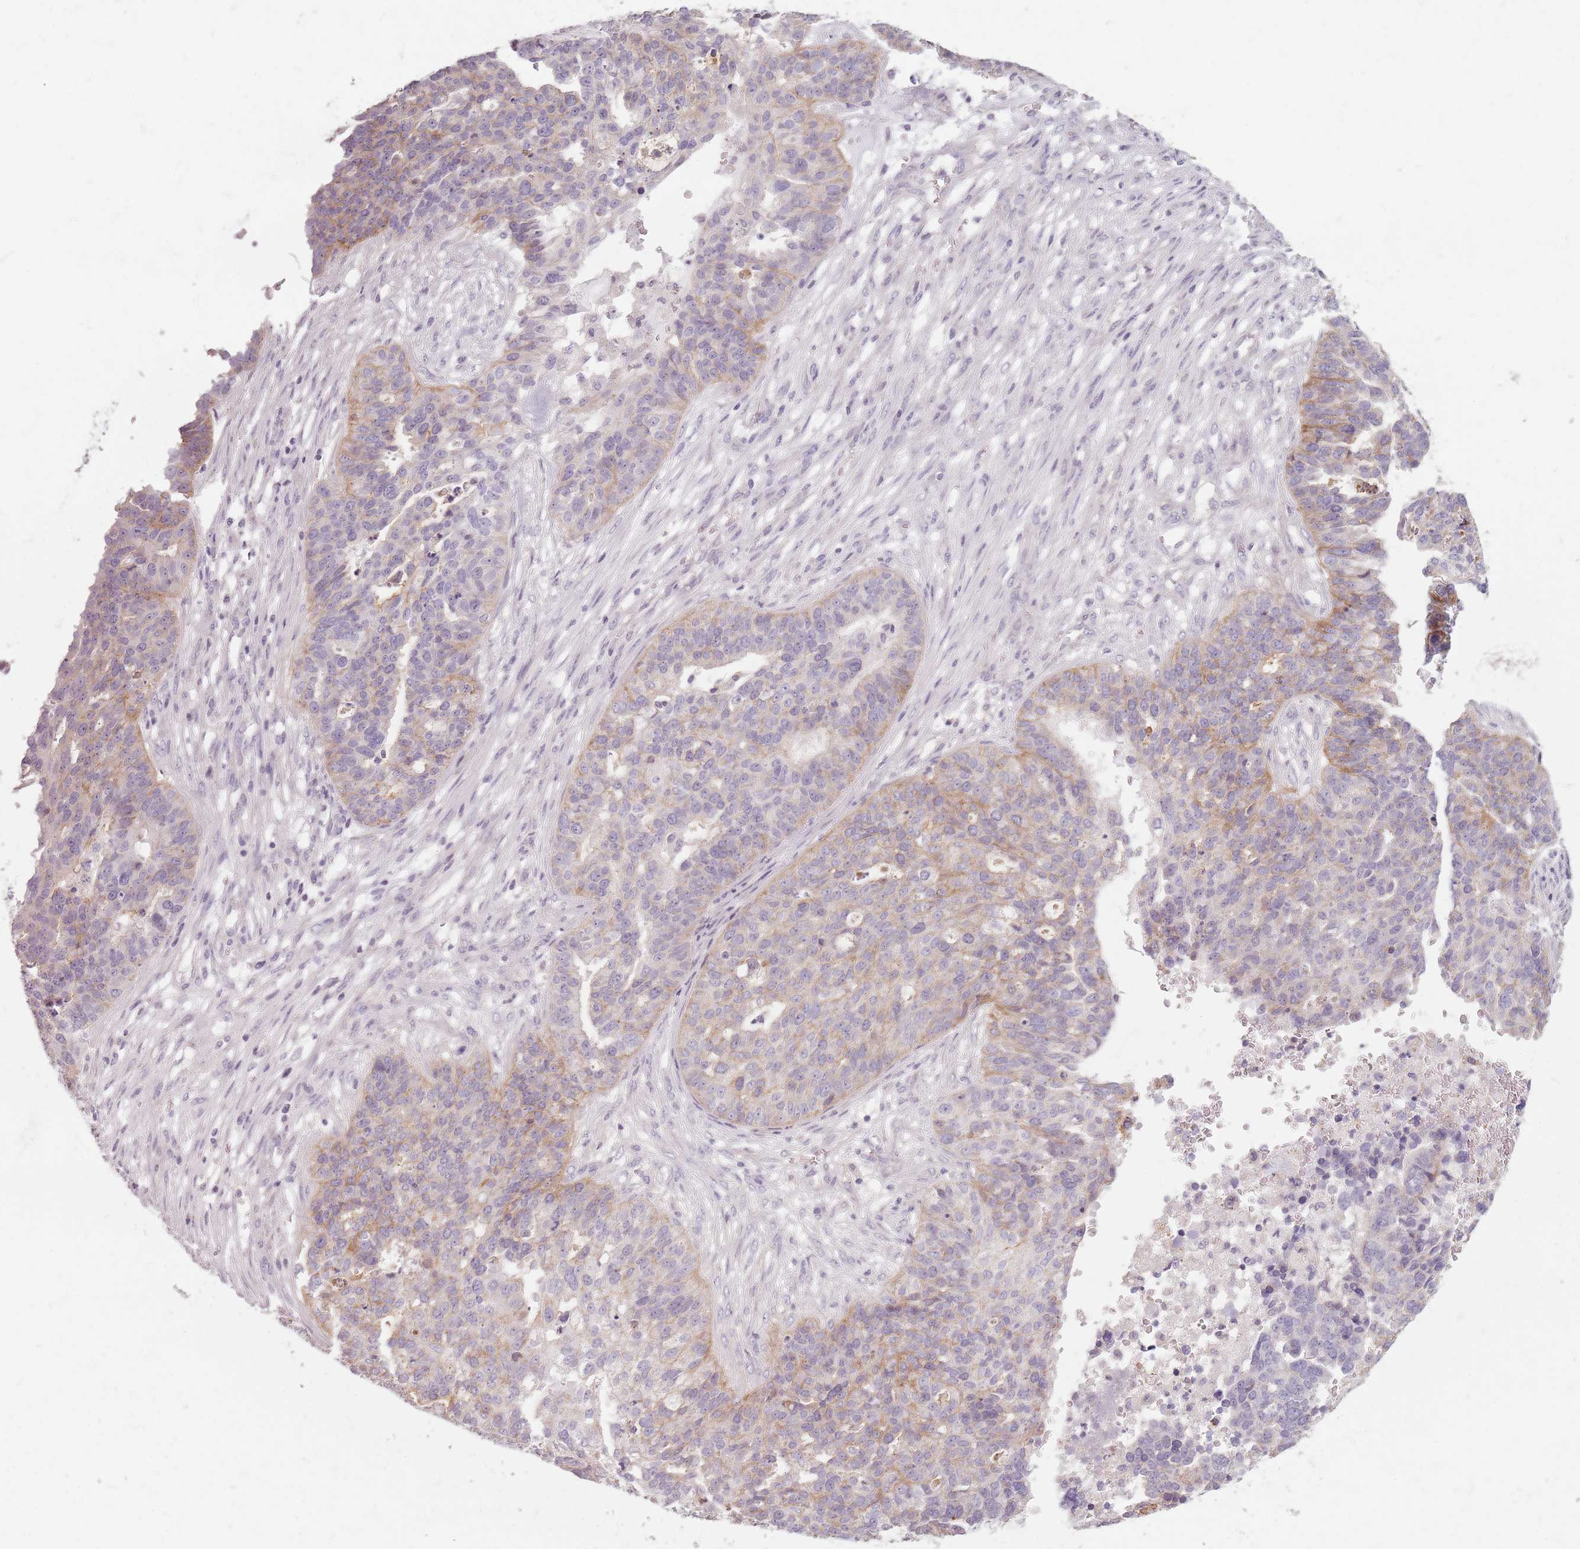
{"staining": {"intensity": "moderate", "quantity": "<25%", "location": "cytoplasmic/membranous"}, "tissue": "ovarian cancer", "cell_type": "Tumor cells", "image_type": "cancer", "snomed": [{"axis": "morphology", "description": "Cystadenocarcinoma, serous, NOS"}, {"axis": "topography", "description": "Ovary"}], "caption": "IHC image of neoplastic tissue: ovarian cancer stained using IHC reveals low levels of moderate protein expression localized specifically in the cytoplasmic/membranous of tumor cells, appearing as a cytoplasmic/membranous brown color.", "gene": "SYNGR3", "patient": {"sex": "female", "age": 59}}